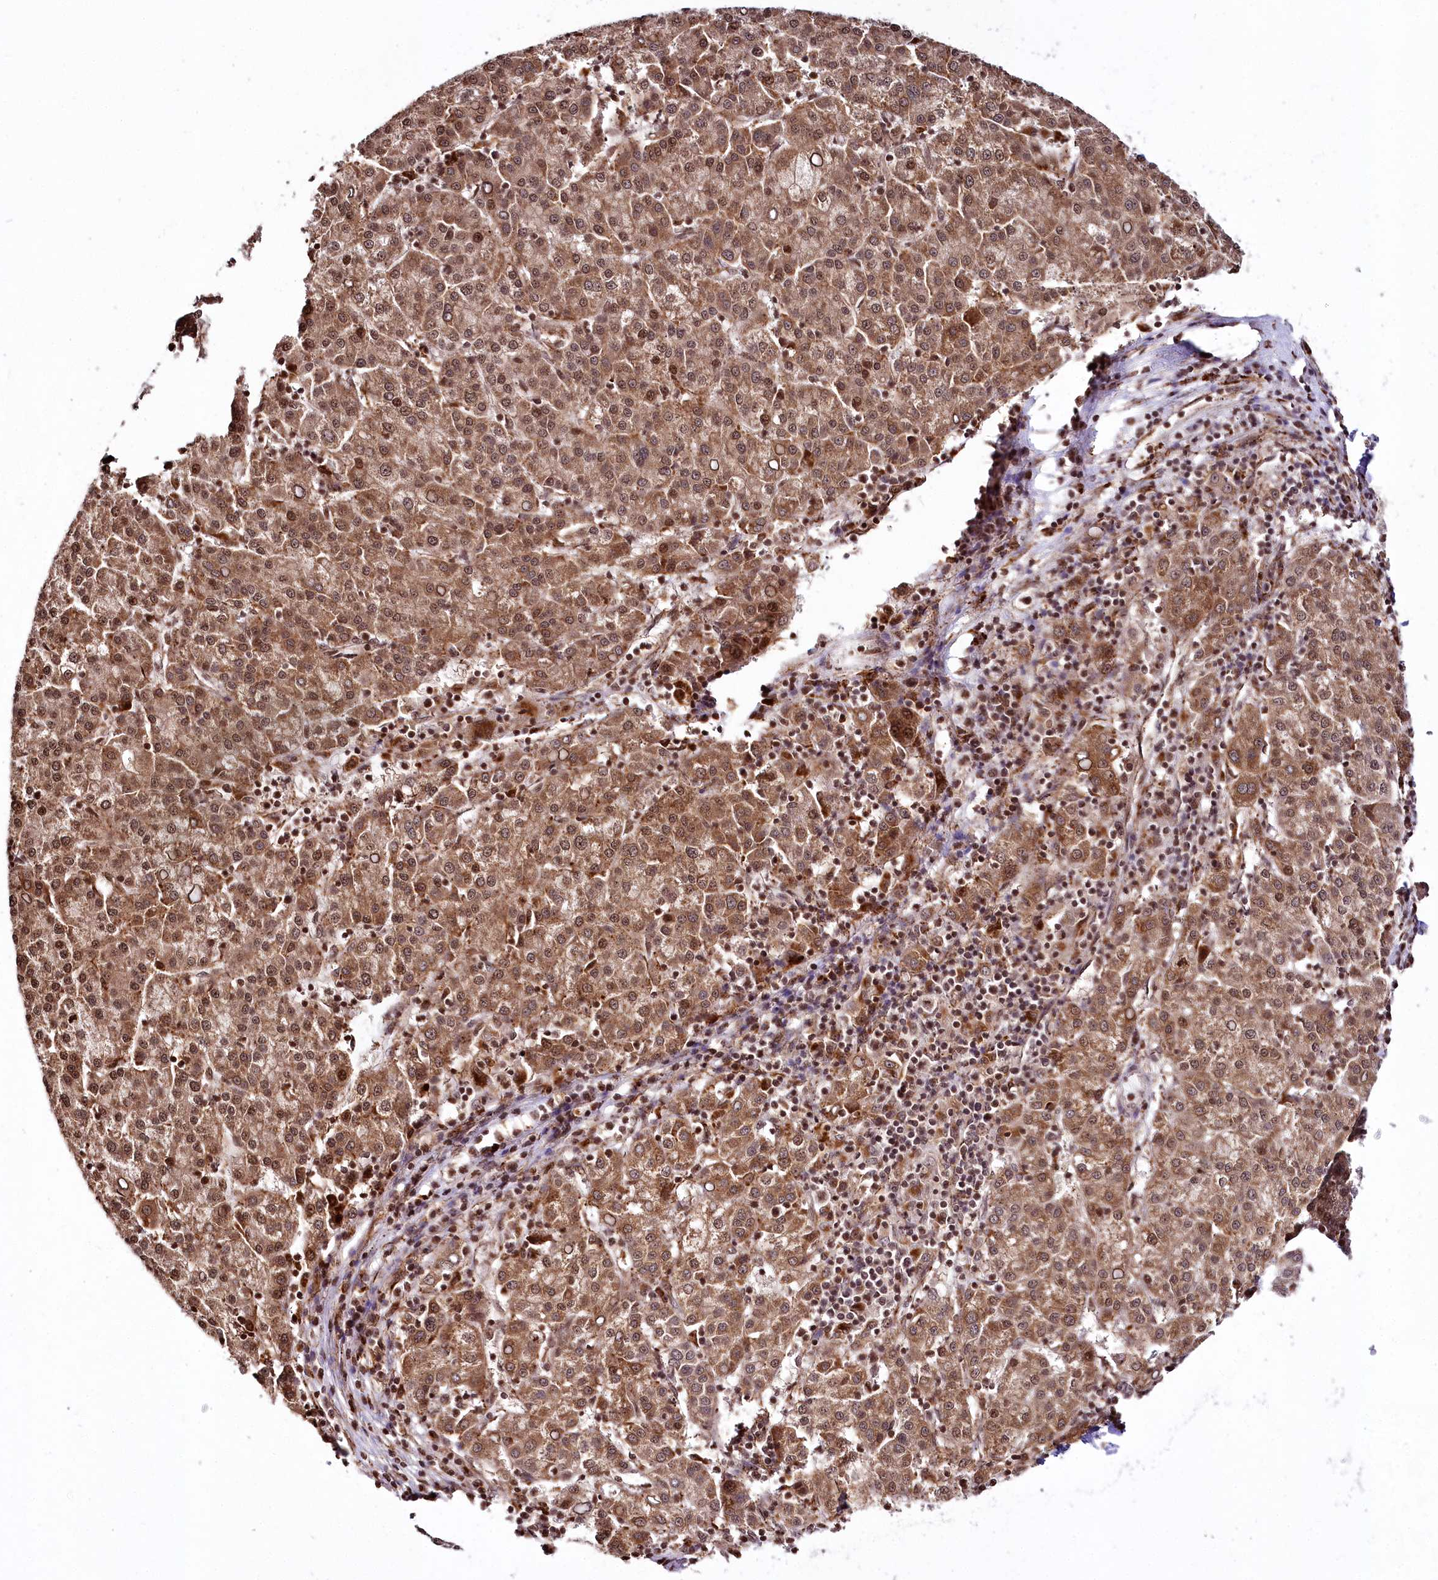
{"staining": {"intensity": "moderate", "quantity": ">75%", "location": "cytoplasmic/membranous,nuclear"}, "tissue": "liver cancer", "cell_type": "Tumor cells", "image_type": "cancer", "snomed": [{"axis": "morphology", "description": "Carcinoma, Hepatocellular, NOS"}, {"axis": "topography", "description": "Liver"}], "caption": "Immunohistochemical staining of liver cancer (hepatocellular carcinoma) demonstrates medium levels of moderate cytoplasmic/membranous and nuclear protein positivity in about >75% of tumor cells.", "gene": "HOXC8", "patient": {"sex": "female", "age": 58}}